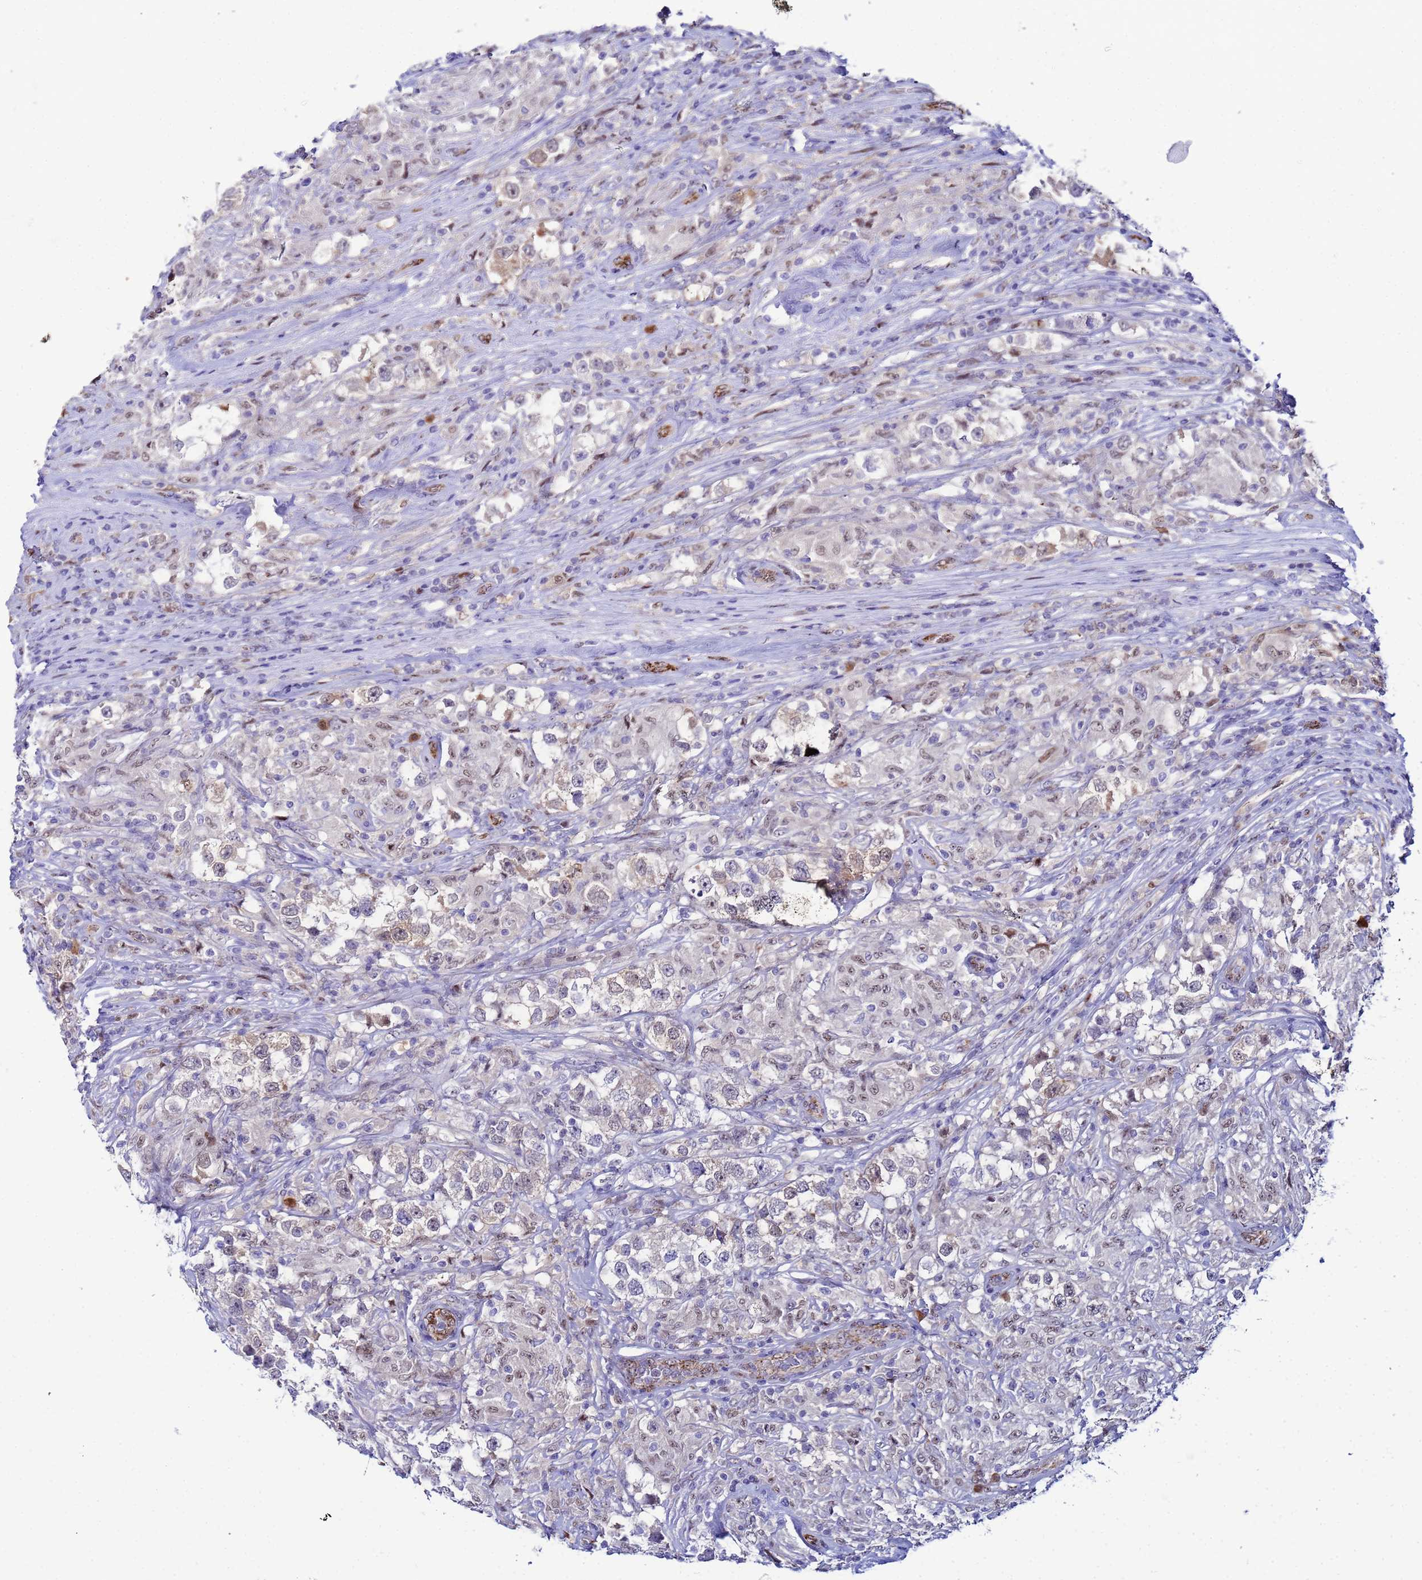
{"staining": {"intensity": "negative", "quantity": "none", "location": "none"}, "tissue": "testis cancer", "cell_type": "Tumor cells", "image_type": "cancer", "snomed": [{"axis": "morphology", "description": "Seminoma, NOS"}, {"axis": "topography", "description": "Testis"}], "caption": "DAB immunohistochemical staining of testis cancer shows no significant positivity in tumor cells.", "gene": "SLC25A37", "patient": {"sex": "male", "age": 46}}